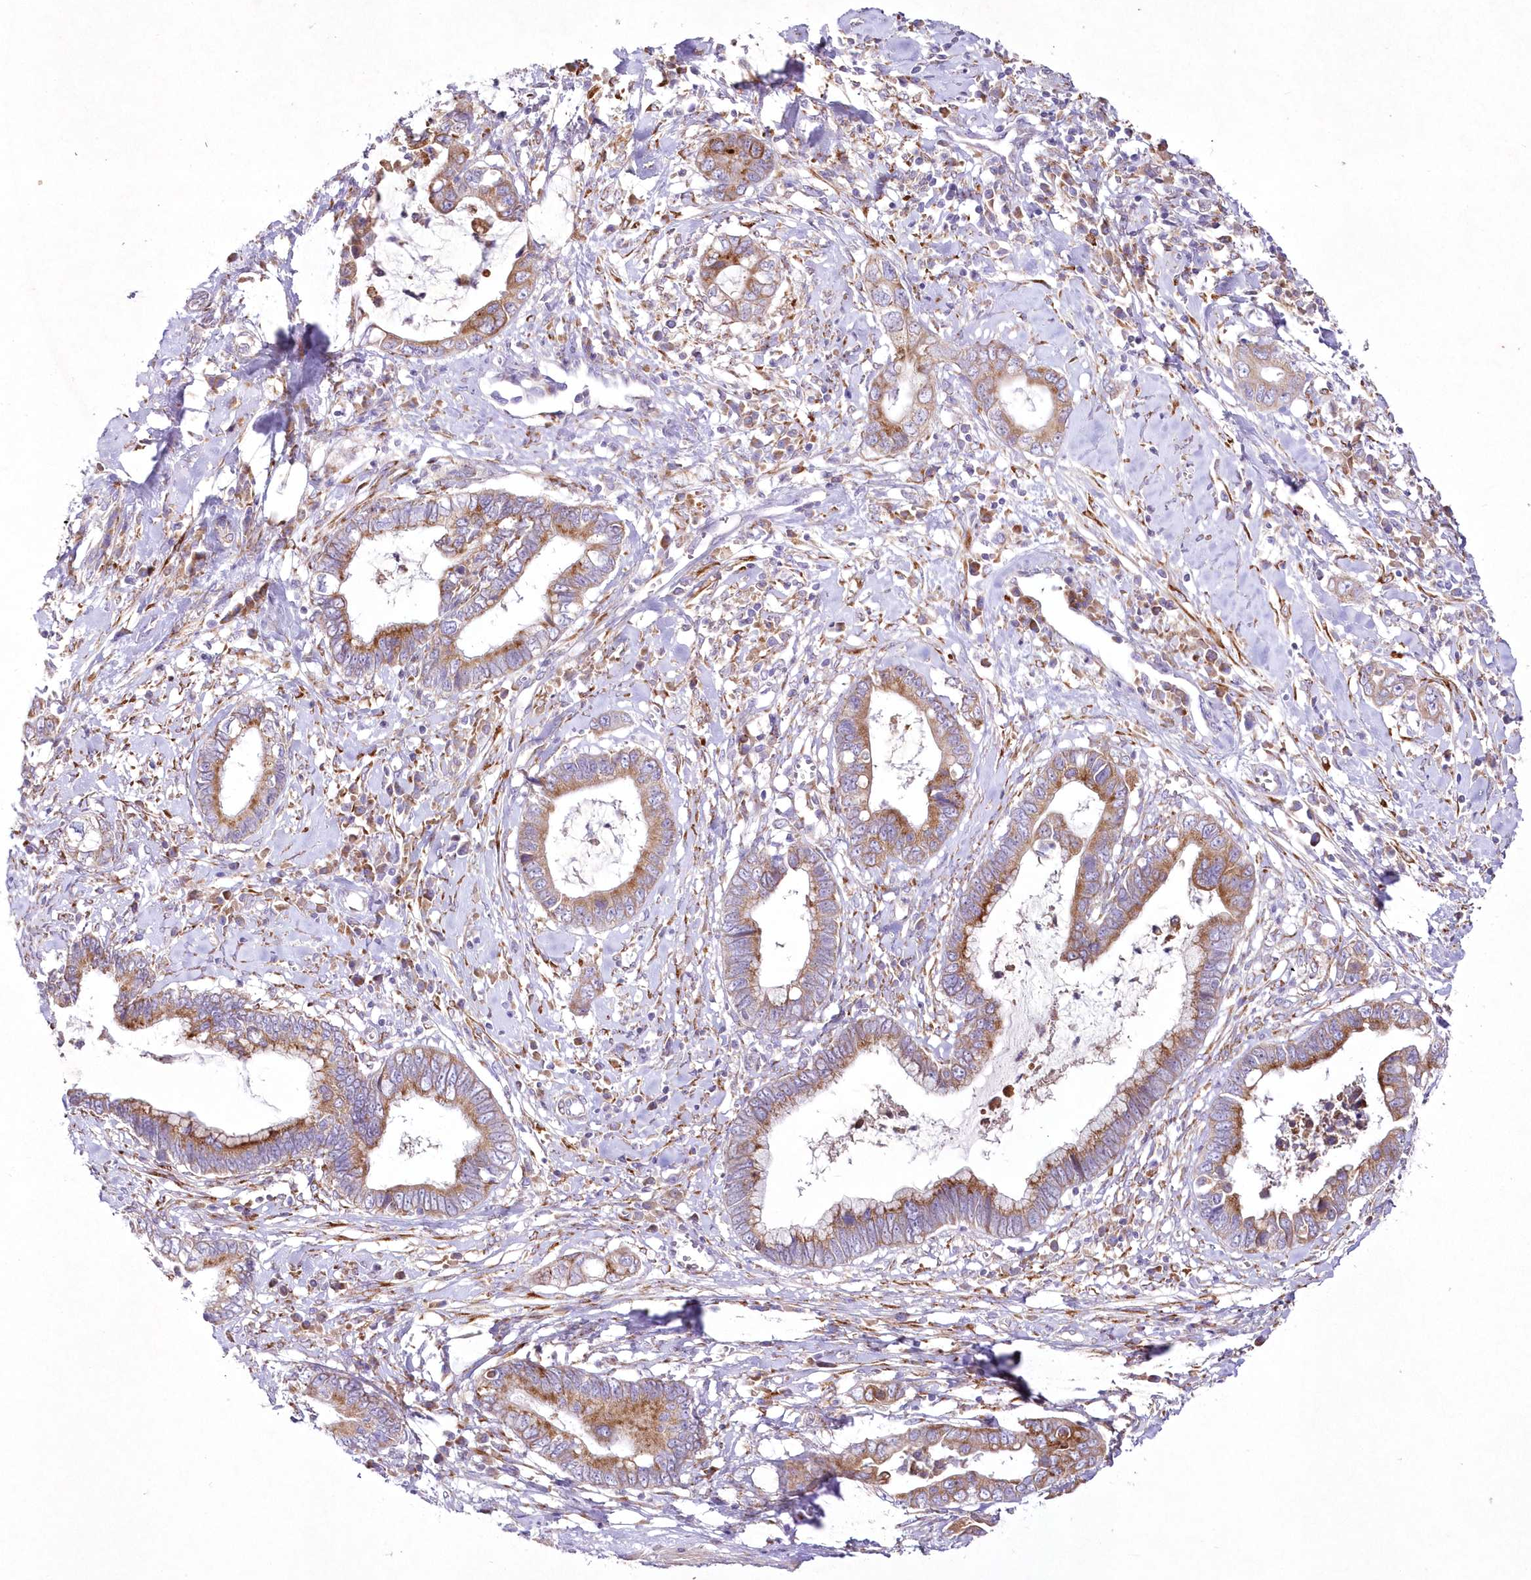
{"staining": {"intensity": "moderate", "quantity": ">75%", "location": "cytoplasmic/membranous"}, "tissue": "cervical cancer", "cell_type": "Tumor cells", "image_type": "cancer", "snomed": [{"axis": "morphology", "description": "Adenocarcinoma, NOS"}, {"axis": "topography", "description": "Cervix"}], "caption": "IHC (DAB (3,3'-diaminobenzidine)) staining of human cervical cancer (adenocarcinoma) shows moderate cytoplasmic/membranous protein staining in about >75% of tumor cells. Using DAB (brown) and hematoxylin (blue) stains, captured at high magnification using brightfield microscopy.", "gene": "ARFGEF3", "patient": {"sex": "female", "age": 44}}